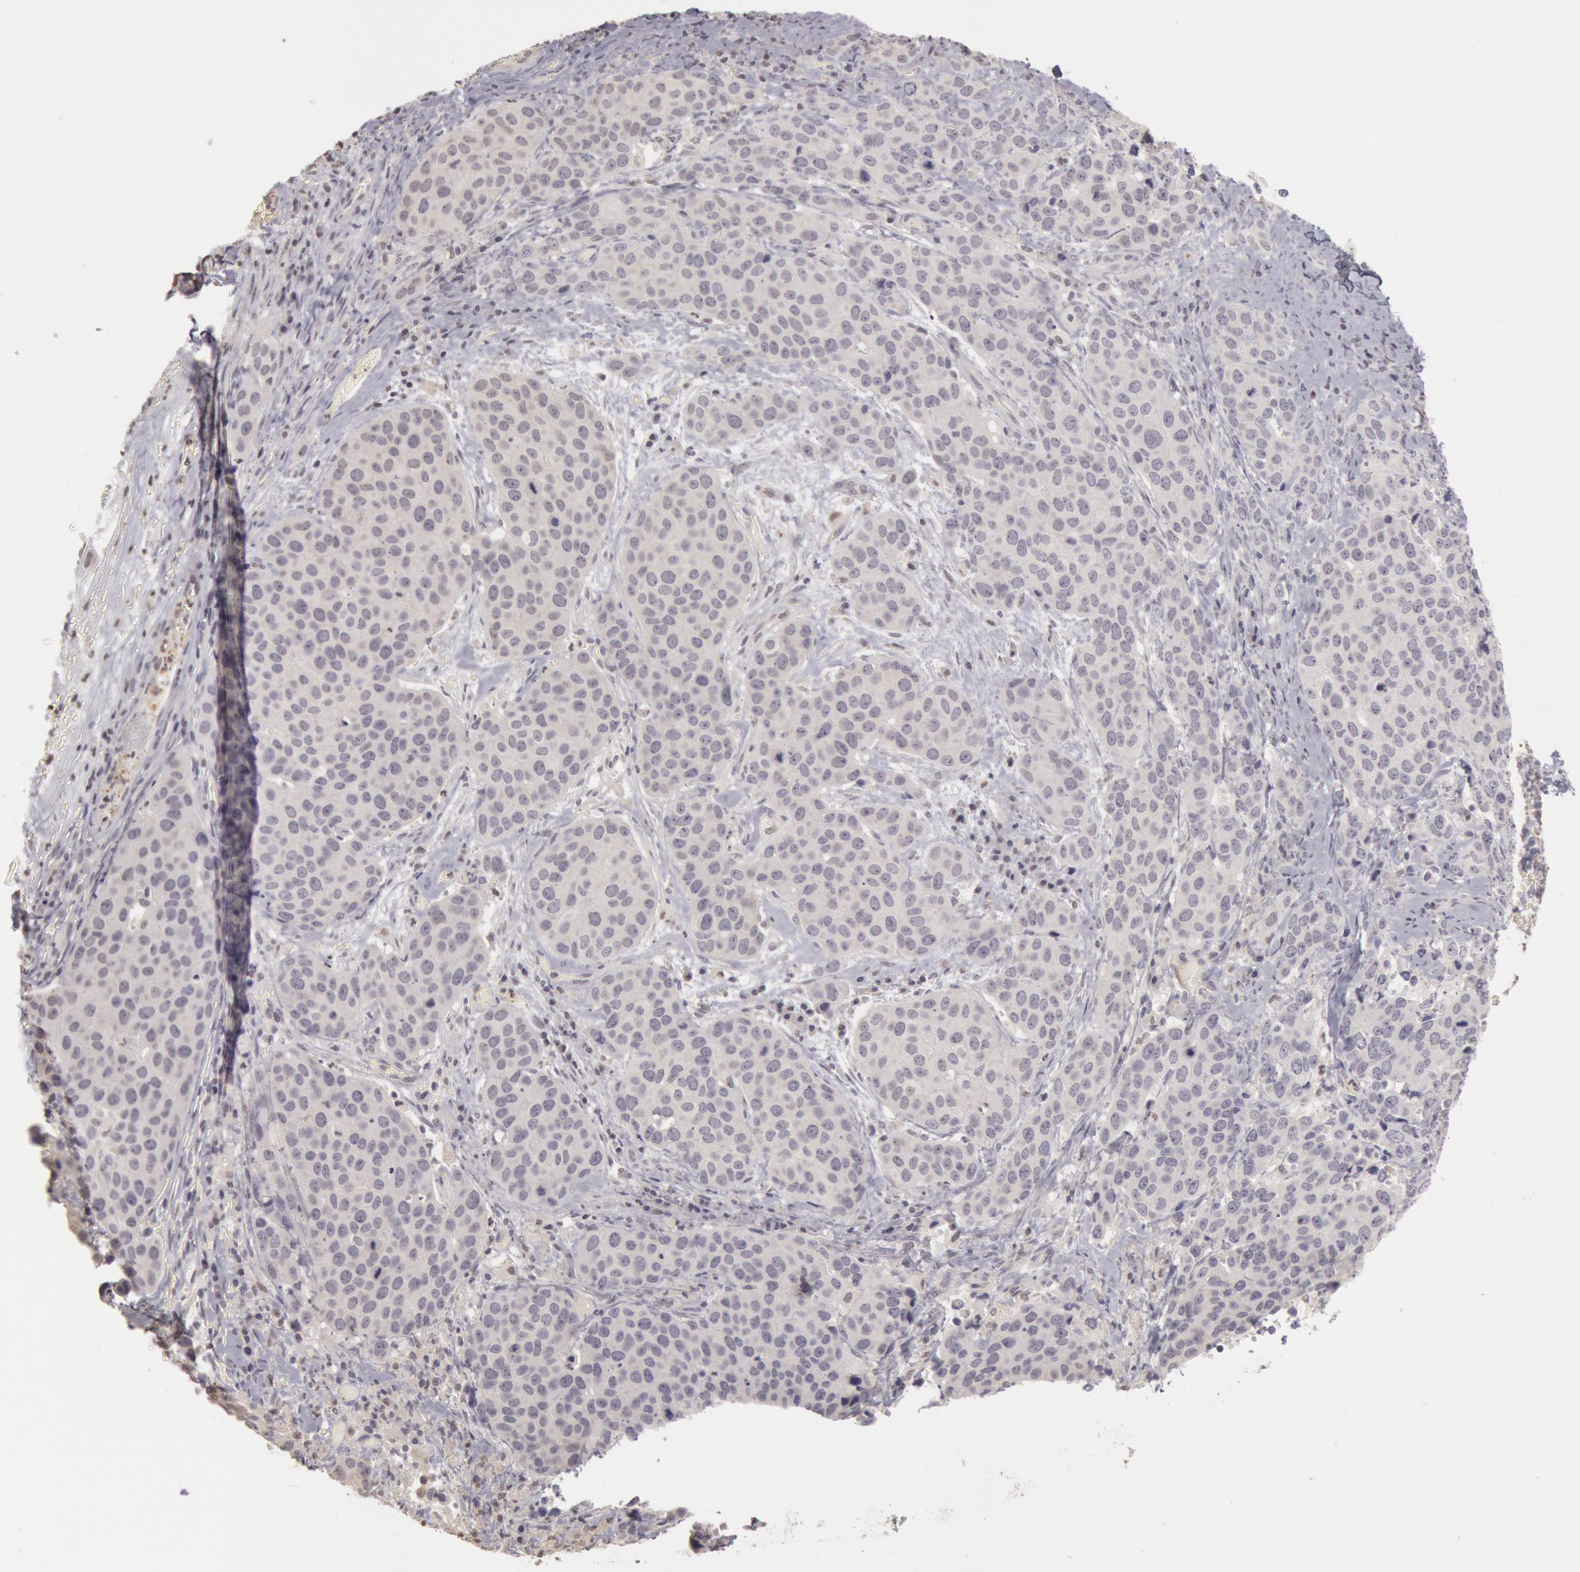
{"staining": {"intensity": "negative", "quantity": "none", "location": "none"}, "tissue": "cervical cancer", "cell_type": "Tumor cells", "image_type": "cancer", "snomed": [{"axis": "morphology", "description": "Squamous cell carcinoma, NOS"}, {"axis": "topography", "description": "Cervix"}], "caption": "This is an immunohistochemistry photomicrograph of squamous cell carcinoma (cervical). There is no positivity in tumor cells.", "gene": "RIMBP3C", "patient": {"sex": "female", "age": 54}}